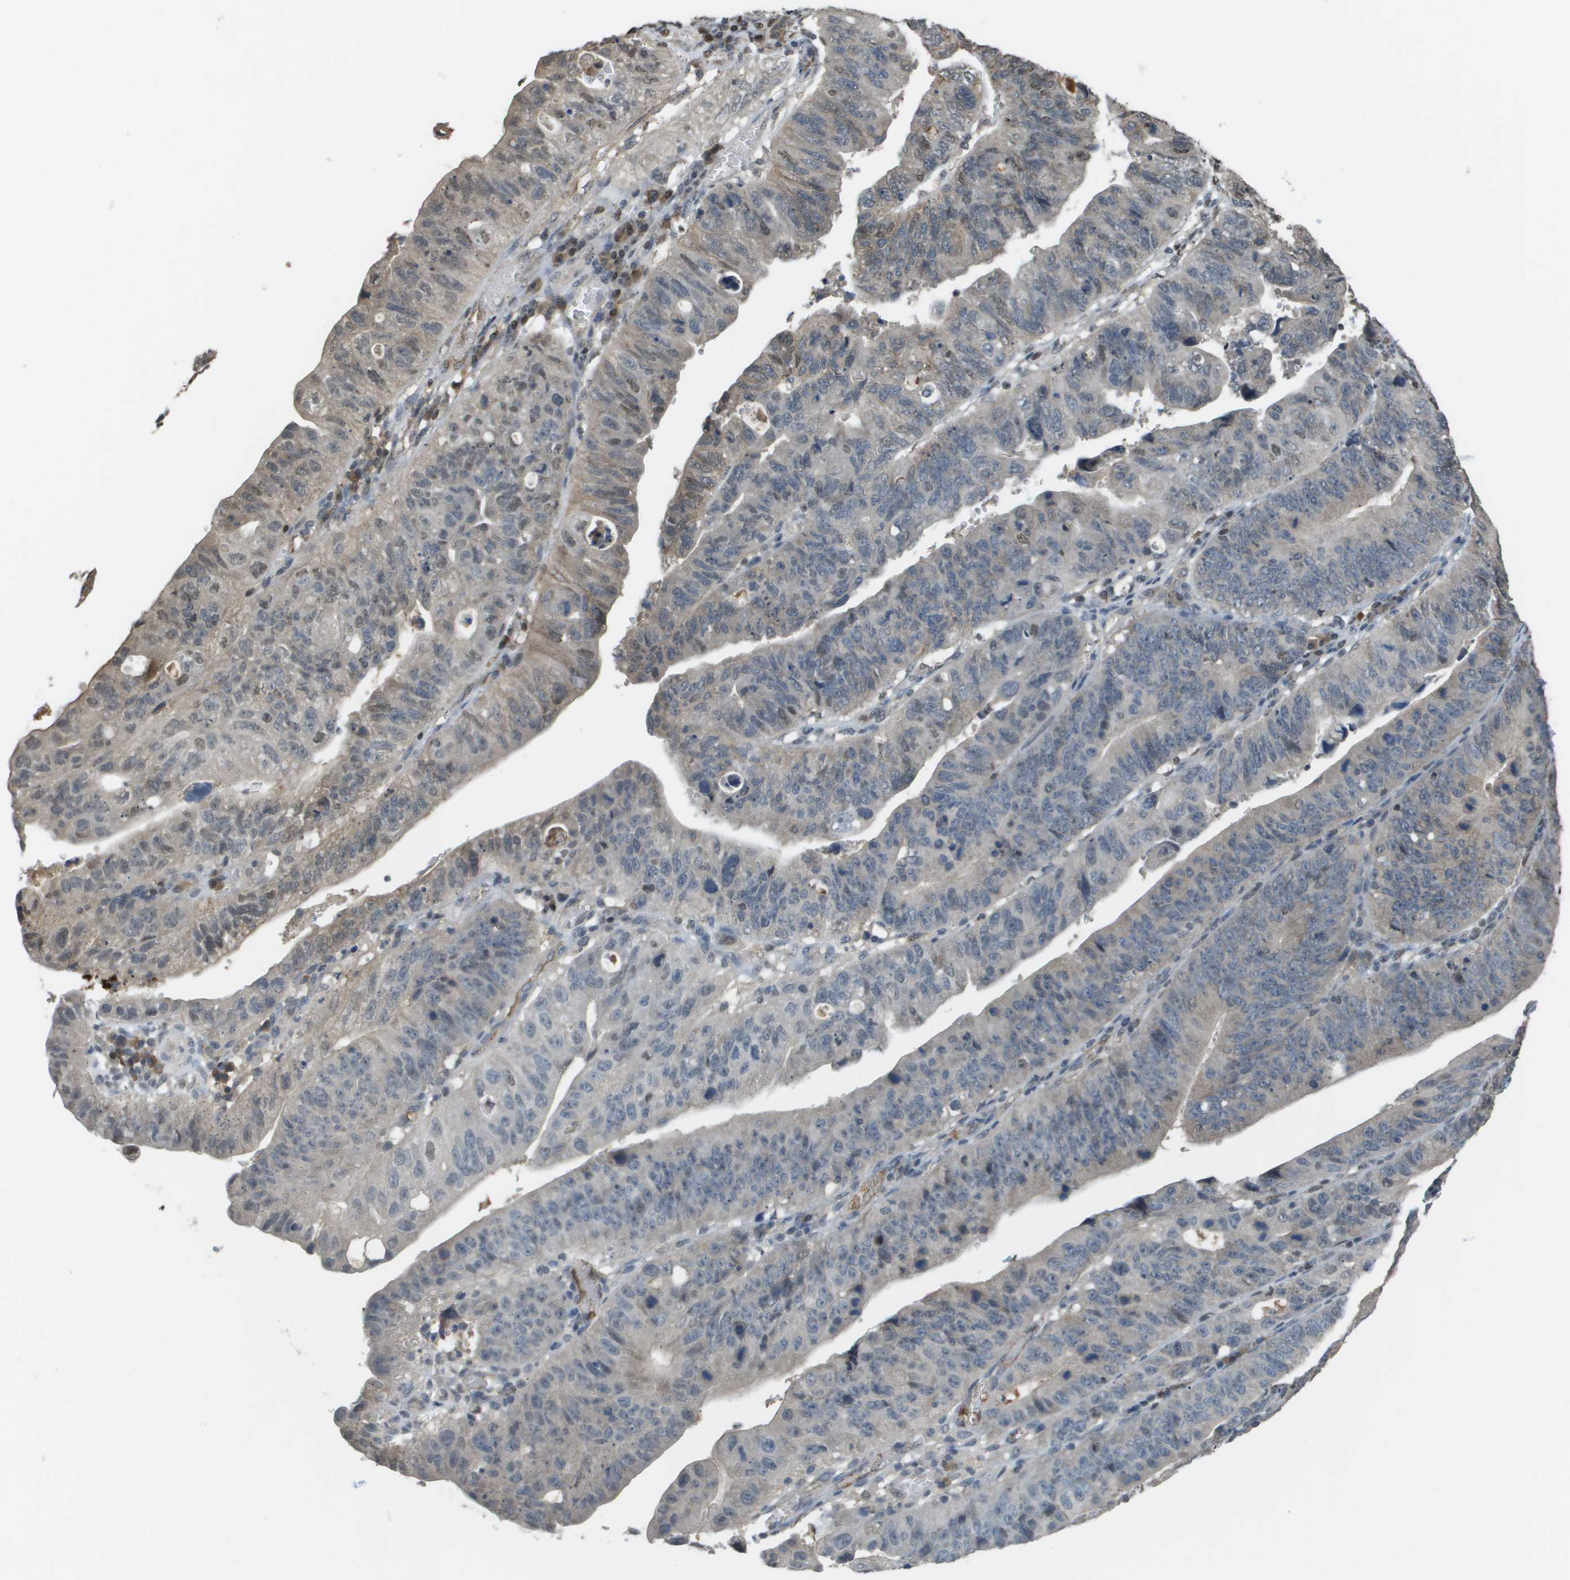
{"staining": {"intensity": "weak", "quantity": "<25%", "location": "cytoplasmic/membranous"}, "tissue": "stomach cancer", "cell_type": "Tumor cells", "image_type": "cancer", "snomed": [{"axis": "morphology", "description": "Adenocarcinoma, NOS"}, {"axis": "topography", "description": "Stomach"}], "caption": "DAB immunohistochemical staining of adenocarcinoma (stomach) displays no significant positivity in tumor cells.", "gene": "NDRG2", "patient": {"sex": "male", "age": 59}}